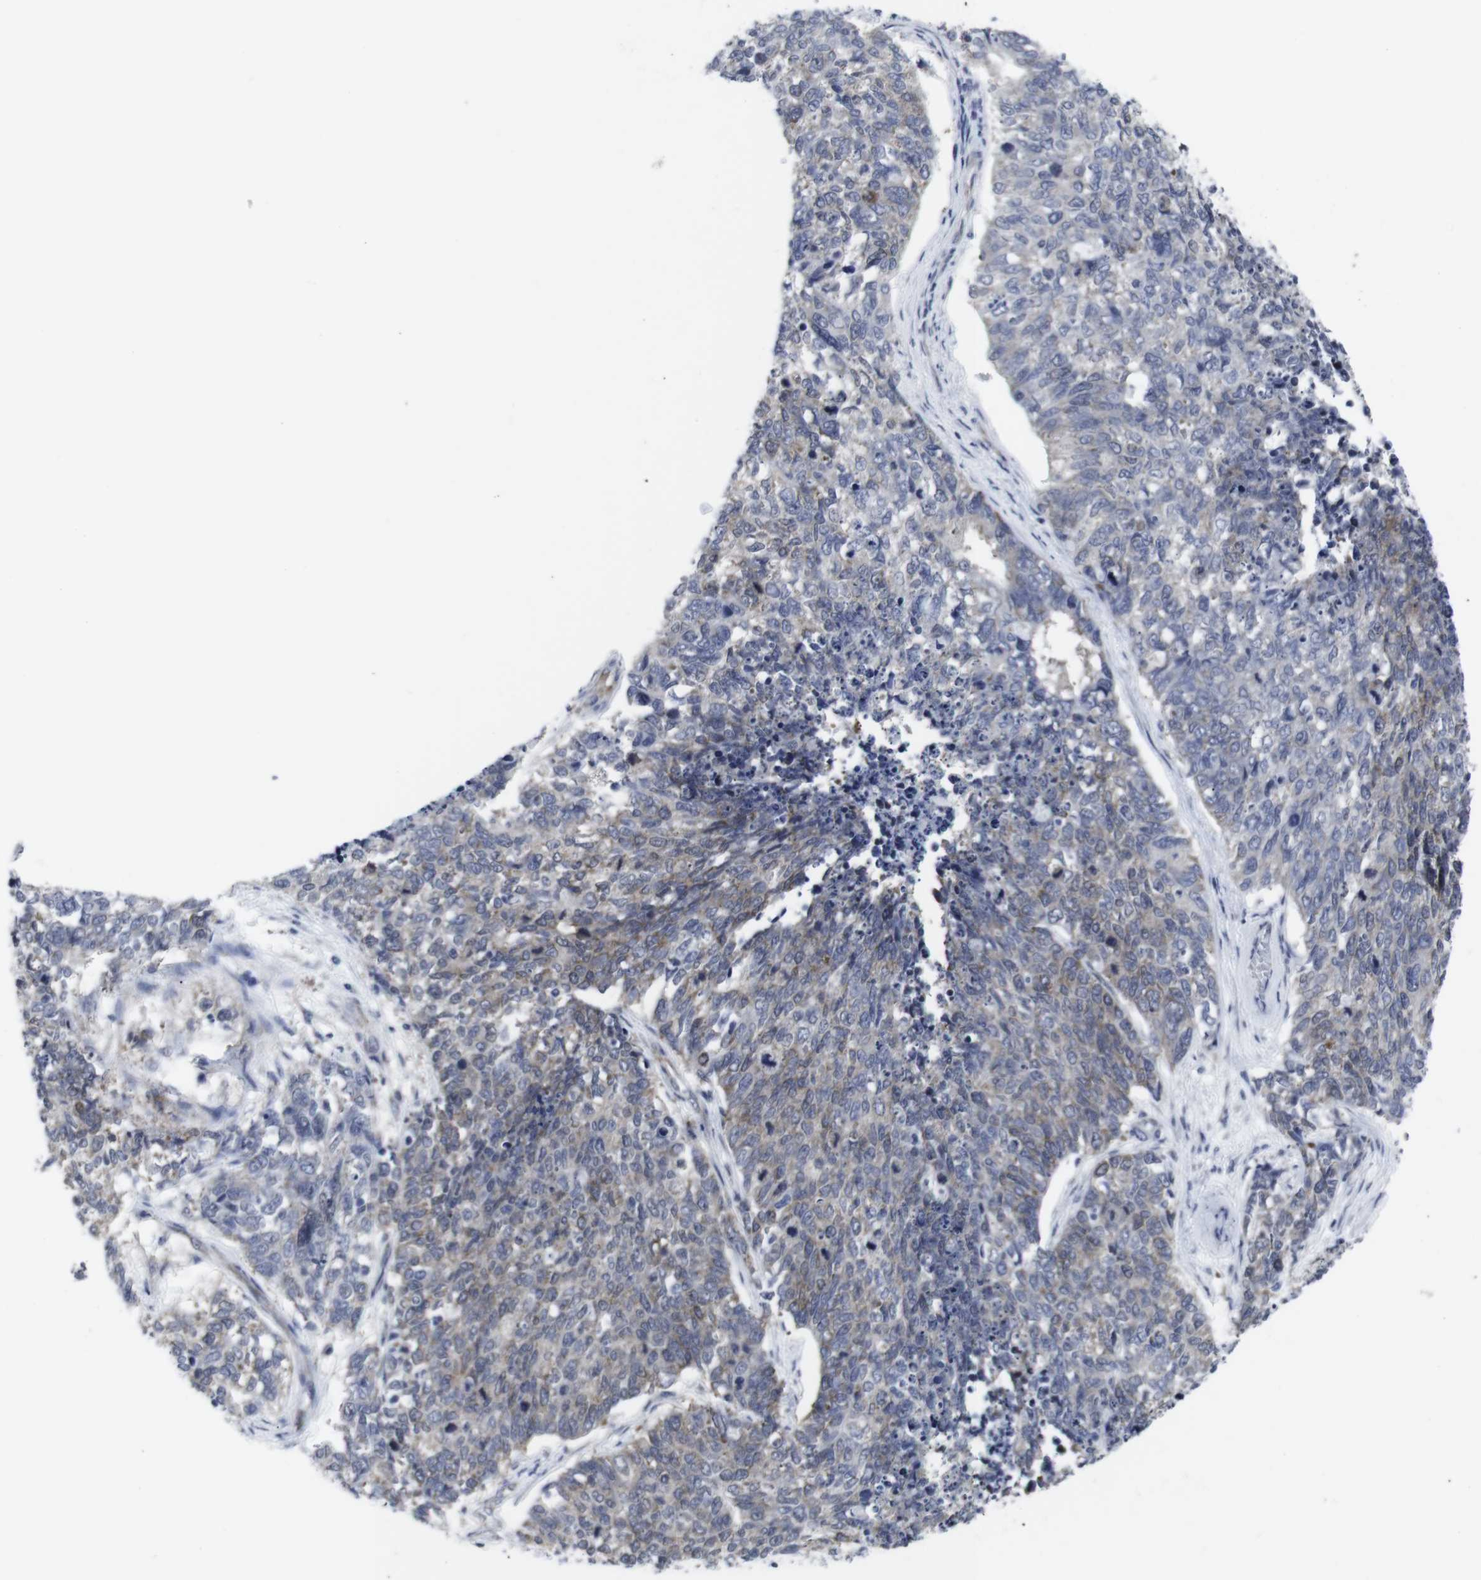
{"staining": {"intensity": "weak", "quantity": "25%-75%", "location": "cytoplasmic/membranous"}, "tissue": "cervical cancer", "cell_type": "Tumor cells", "image_type": "cancer", "snomed": [{"axis": "morphology", "description": "Squamous cell carcinoma, NOS"}, {"axis": "topography", "description": "Cervix"}], "caption": "This is a histology image of immunohistochemistry (IHC) staining of cervical squamous cell carcinoma, which shows weak staining in the cytoplasmic/membranous of tumor cells.", "gene": "GEMIN2", "patient": {"sex": "female", "age": 63}}